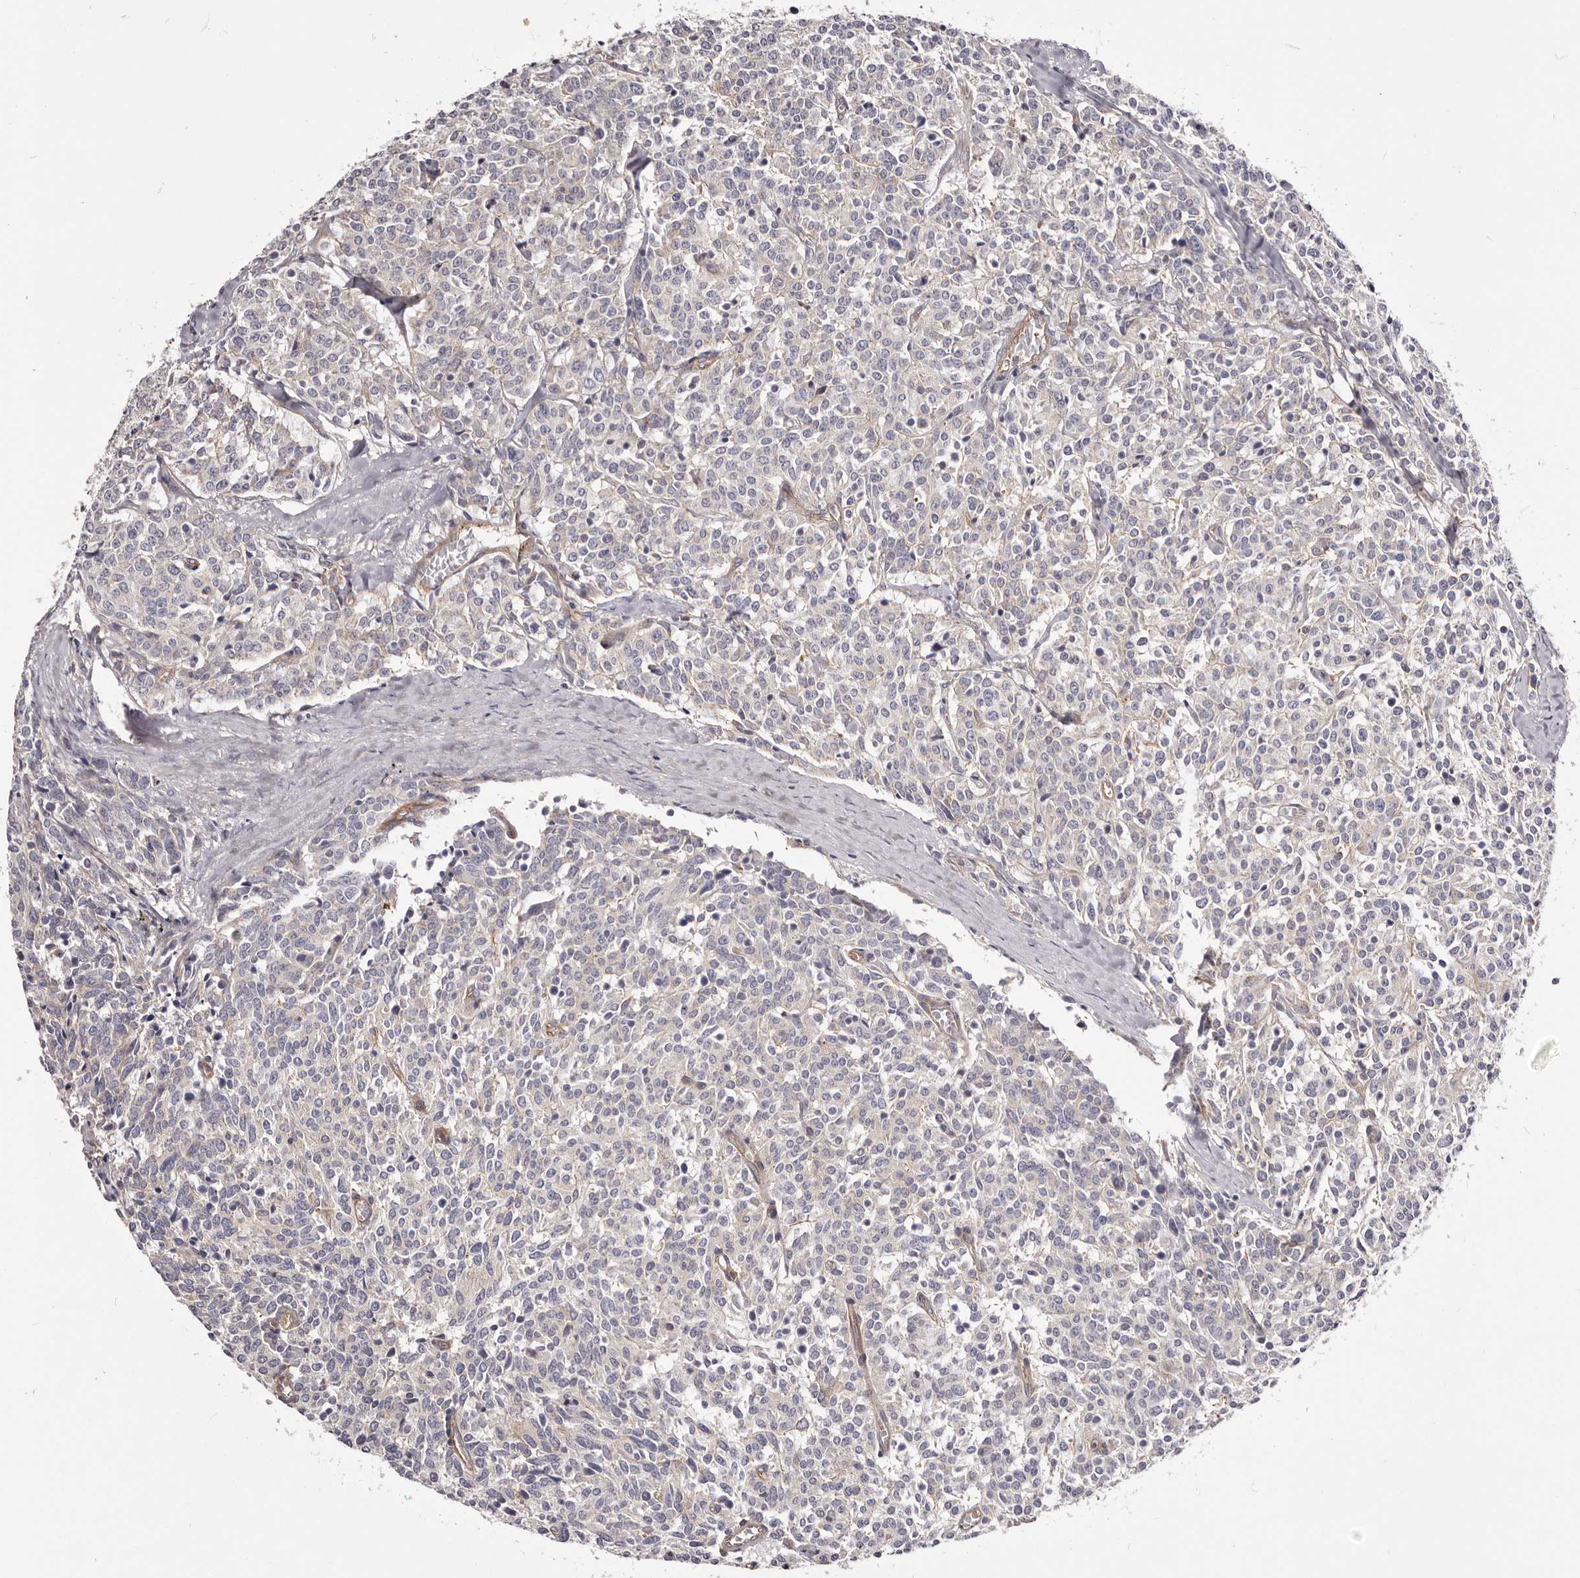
{"staining": {"intensity": "negative", "quantity": "none", "location": "none"}, "tissue": "carcinoid", "cell_type": "Tumor cells", "image_type": "cancer", "snomed": [{"axis": "morphology", "description": "Carcinoid, malignant, NOS"}, {"axis": "topography", "description": "Lung"}], "caption": "Image shows no protein positivity in tumor cells of carcinoid tissue.", "gene": "DMRT2", "patient": {"sex": "female", "age": 46}}